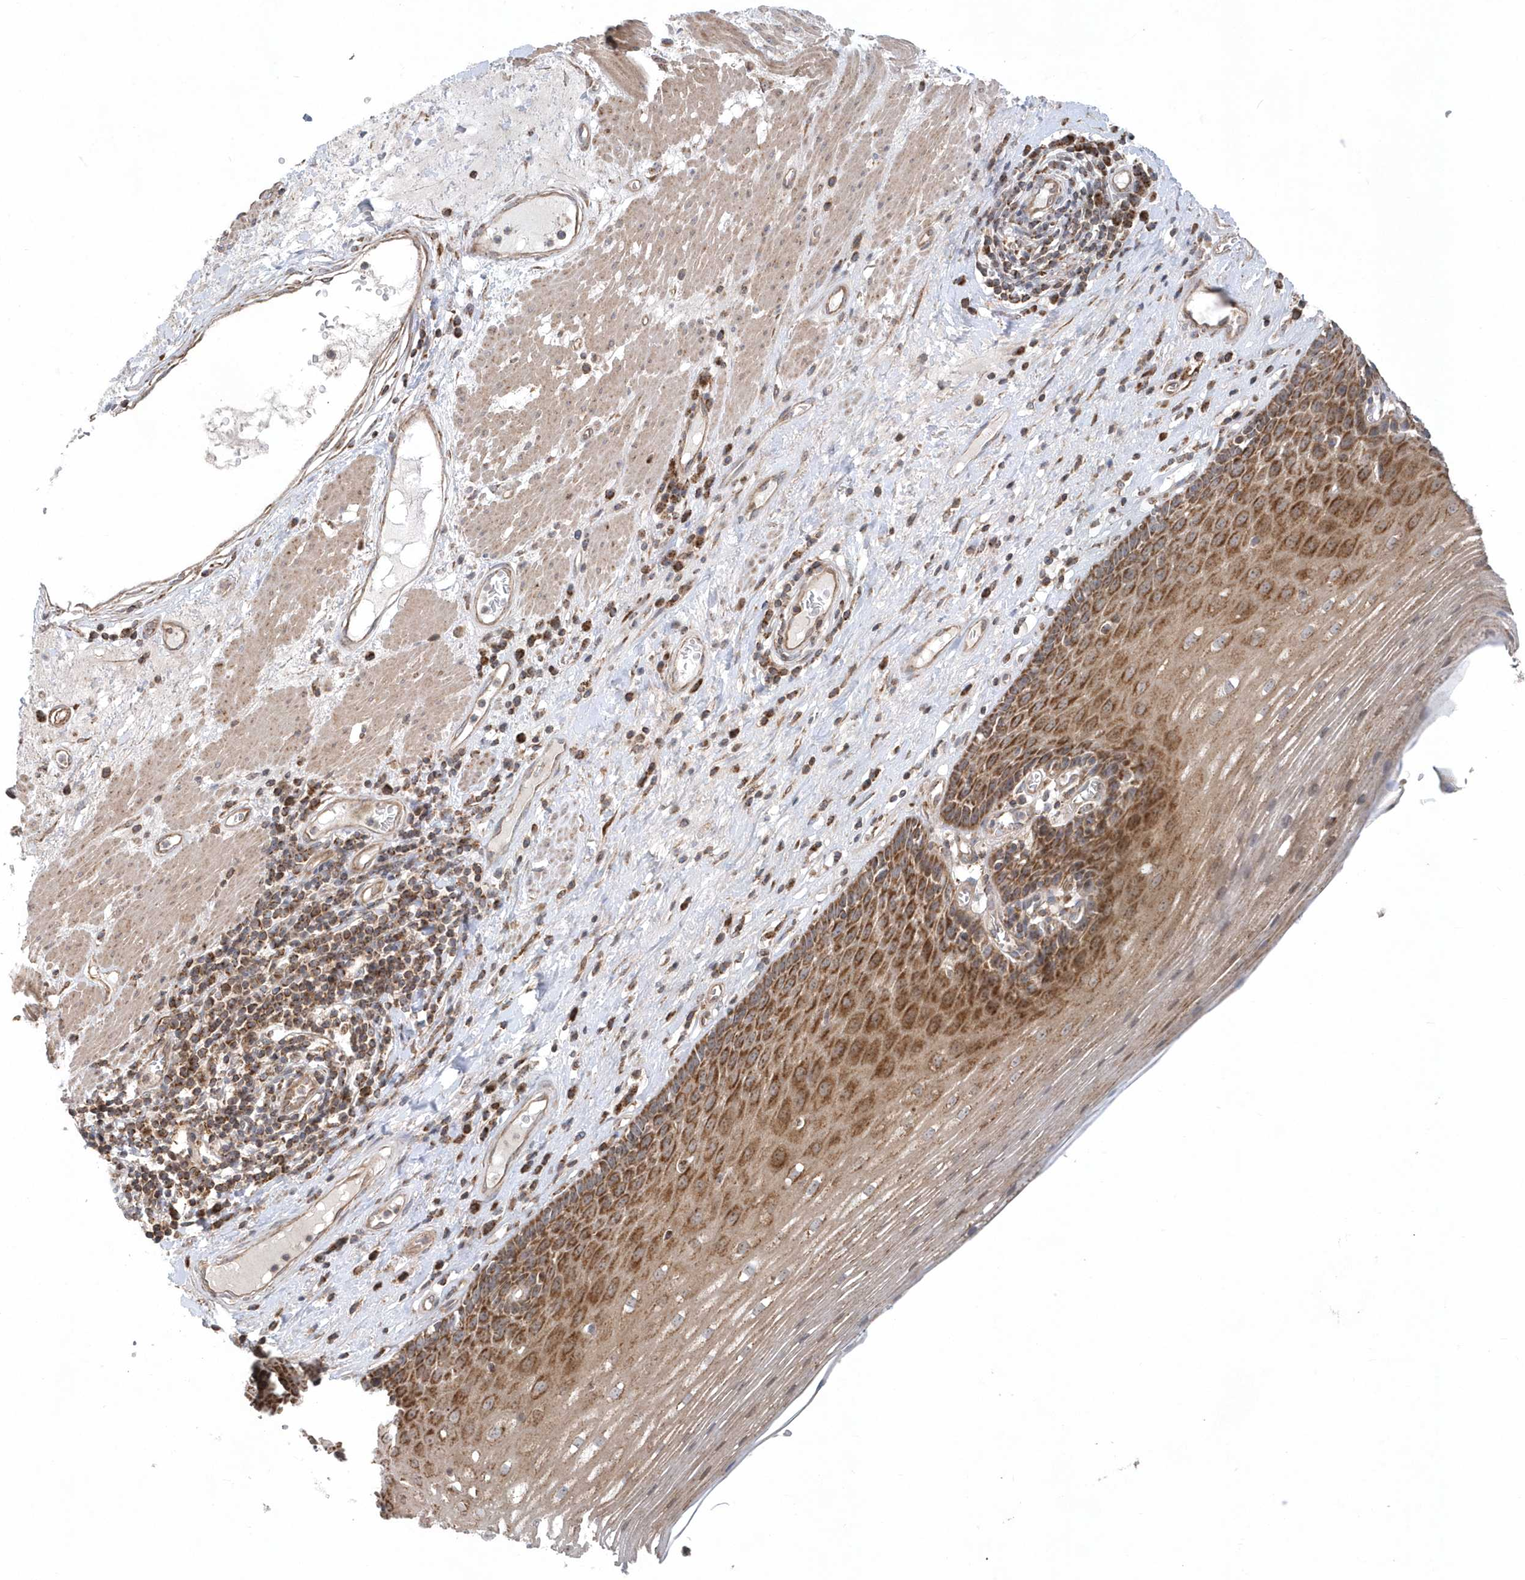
{"staining": {"intensity": "moderate", "quantity": ">75%", "location": "cytoplasmic/membranous"}, "tissue": "esophagus", "cell_type": "Squamous epithelial cells", "image_type": "normal", "snomed": [{"axis": "morphology", "description": "Normal tissue, NOS"}, {"axis": "topography", "description": "Esophagus"}], "caption": "Brown immunohistochemical staining in unremarkable esophagus demonstrates moderate cytoplasmic/membranous positivity in approximately >75% of squamous epithelial cells.", "gene": "PPP1R7", "patient": {"sex": "male", "age": 62}}